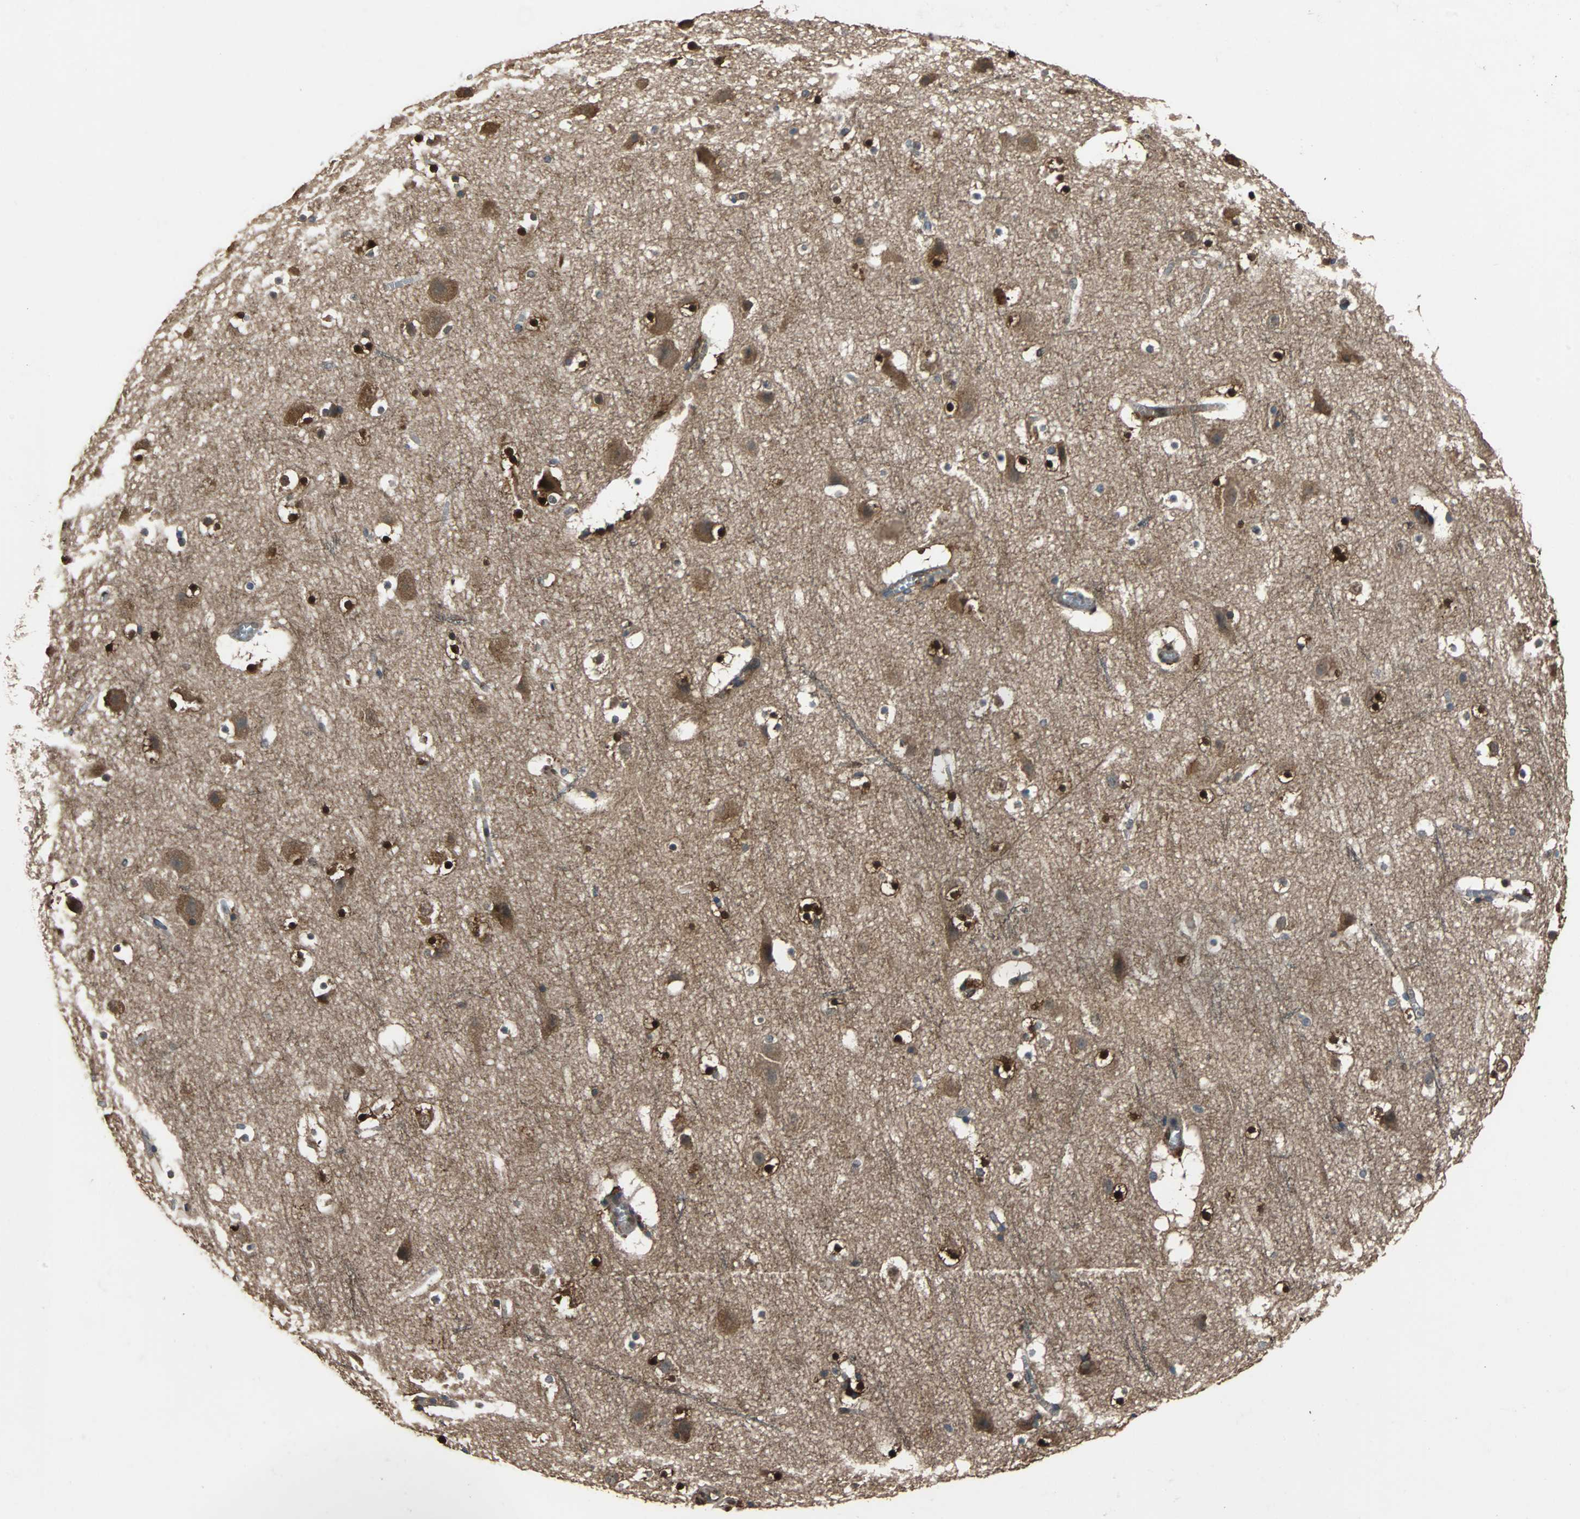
{"staining": {"intensity": "weak", "quantity": ">75%", "location": "cytoplasmic/membranous"}, "tissue": "cerebral cortex", "cell_type": "Endothelial cells", "image_type": "normal", "snomed": [{"axis": "morphology", "description": "Normal tissue, NOS"}, {"axis": "topography", "description": "Cerebral cortex"}], "caption": "Weak cytoplasmic/membranous staining is seen in about >75% of endothelial cells in unremarkable cerebral cortex.", "gene": "NDRG1", "patient": {"sex": "male", "age": 45}}